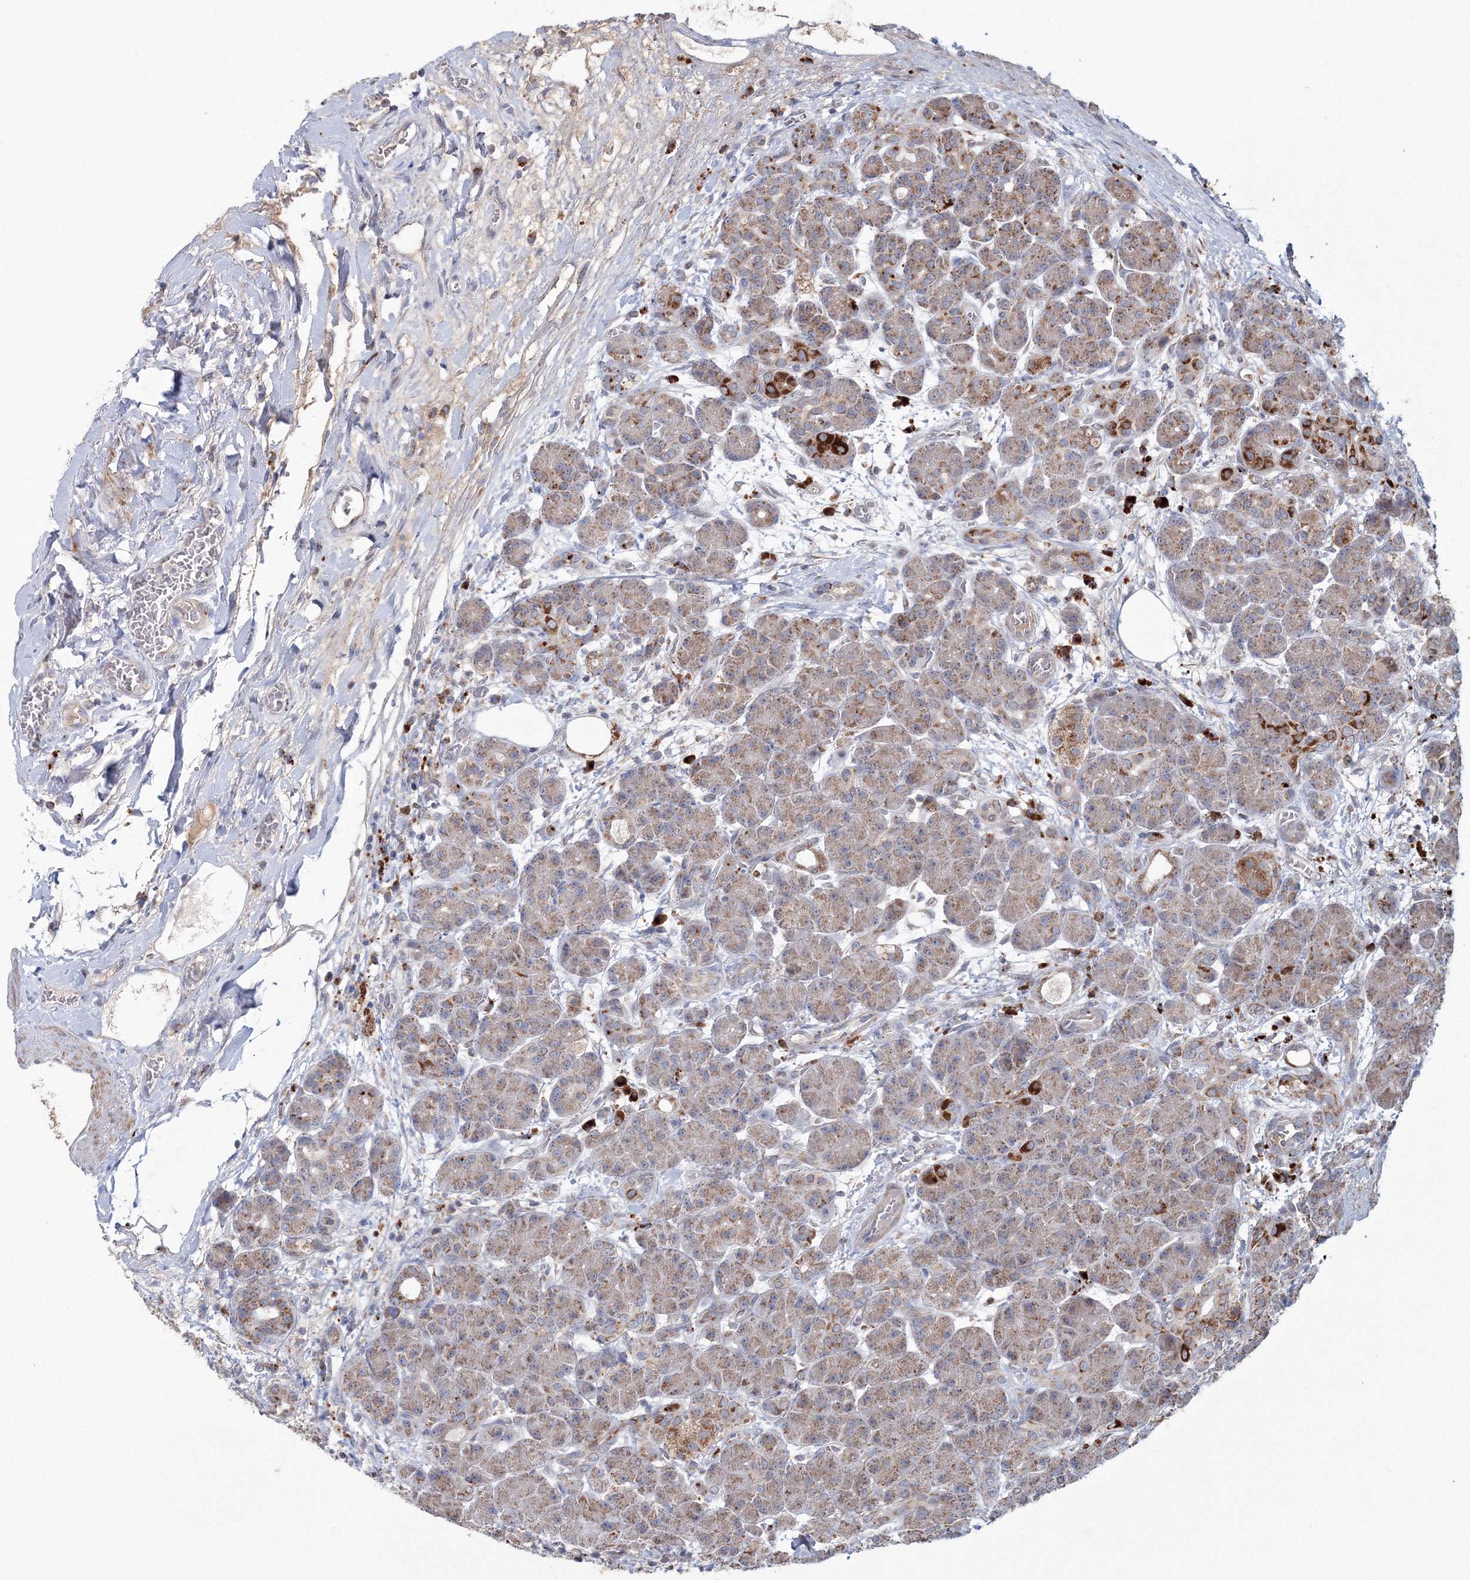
{"staining": {"intensity": "moderate", "quantity": "25%-75%", "location": "cytoplasmic/membranous"}, "tissue": "pancreas", "cell_type": "Exocrine glandular cells", "image_type": "normal", "snomed": [{"axis": "morphology", "description": "Normal tissue, NOS"}, {"axis": "topography", "description": "Pancreas"}], "caption": "Pancreas stained with immunohistochemistry exhibits moderate cytoplasmic/membranous expression in about 25%-75% of exocrine glandular cells. (Brightfield microscopy of DAB IHC at high magnification).", "gene": "PEX13", "patient": {"sex": "male", "age": 63}}